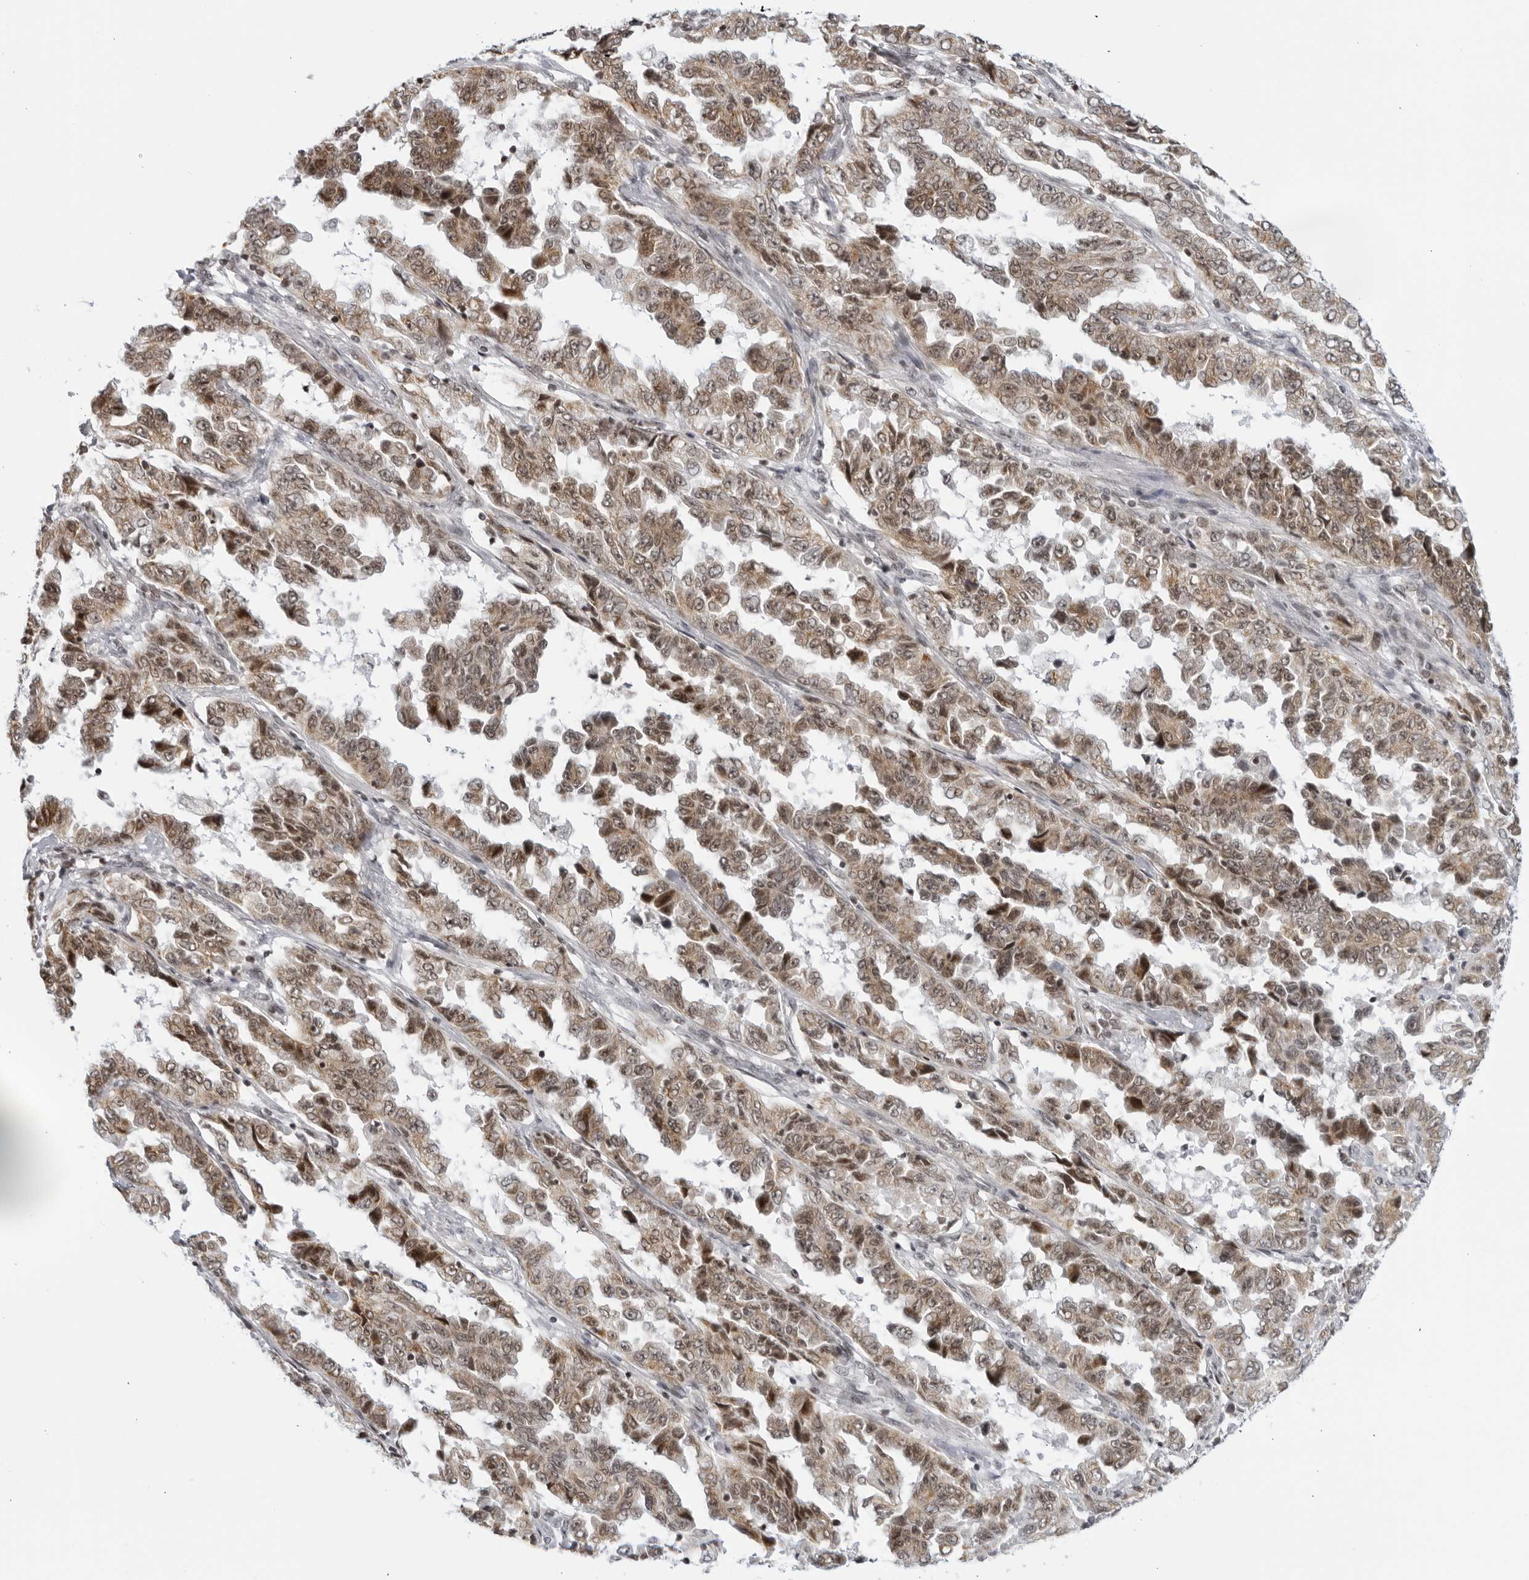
{"staining": {"intensity": "weak", "quantity": ">75%", "location": "cytoplasmic/membranous"}, "tissue": "lung cancer", "cell_type": "Tumor cells", "image_type": "cancer", "snomed": [{"axis": "morphology", "description": "Adenocarcinoma, NOS"}, {"axis": "topography", "description": "Lung"}], "caption": "Immunohistochemical staining of adenocarcinoma (lung) shows weak cytoplasmic/membranous protein expression in about >75% of tumor cells.", "gene": "RAB11FIP3", "patient": {"sex": "female", "age": 51}}